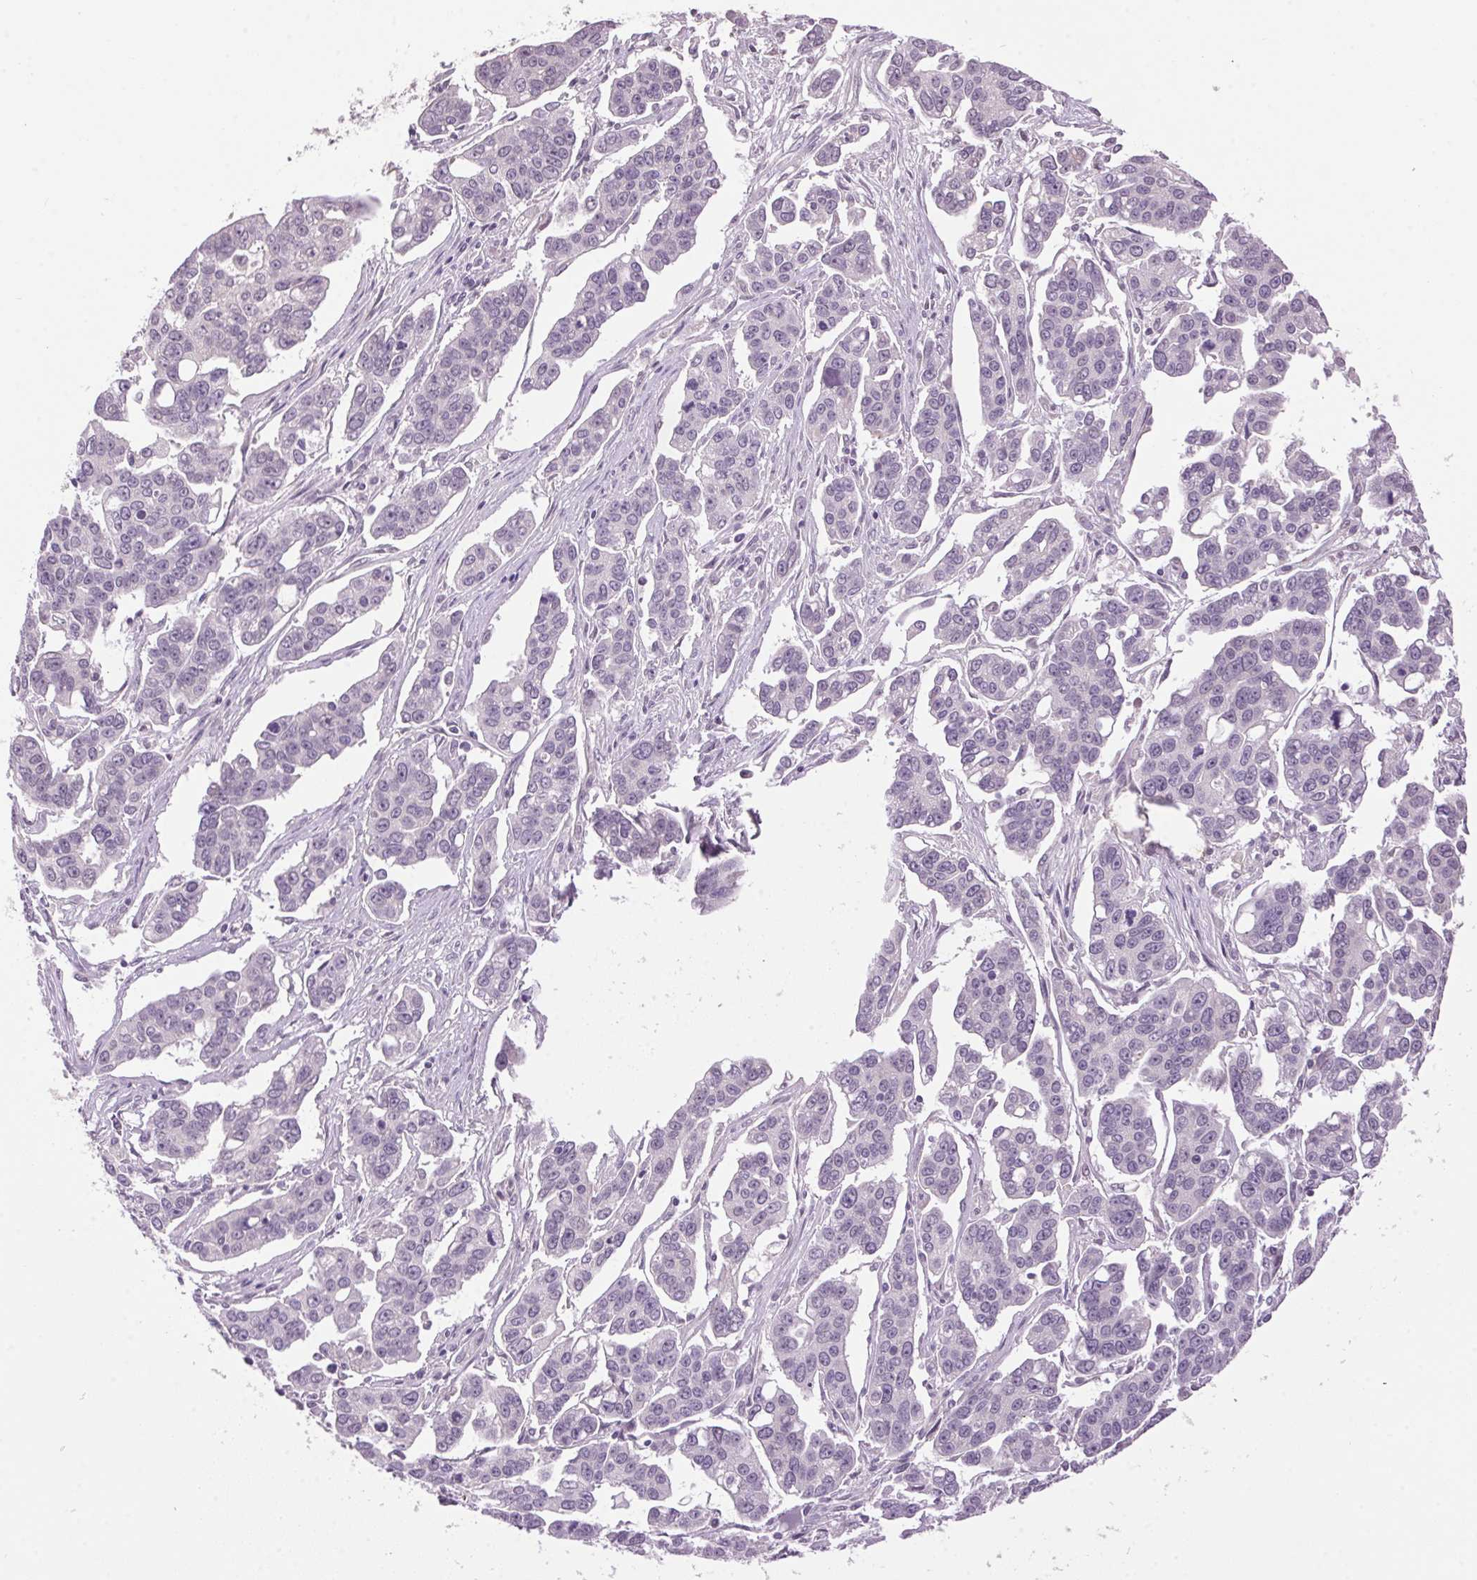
{"staining": {"intensity": "negative", "quantity": "none", "location": "none"}, "tissue": "ovarian cancer", "cell_type": "Tumor cells", "image_type": "cancer", "snomed": [{"axis": "morphology", "description": "Carcinoma, endometroid"}, {"axis": "topography", "description": "Ovary"}], "caption": "Human ovarian cancer stained for a protein using IHC exhibits no expression in tumor cells.", "gene": "VWA3B", "patient": {"sex": "female", "age": 78}}